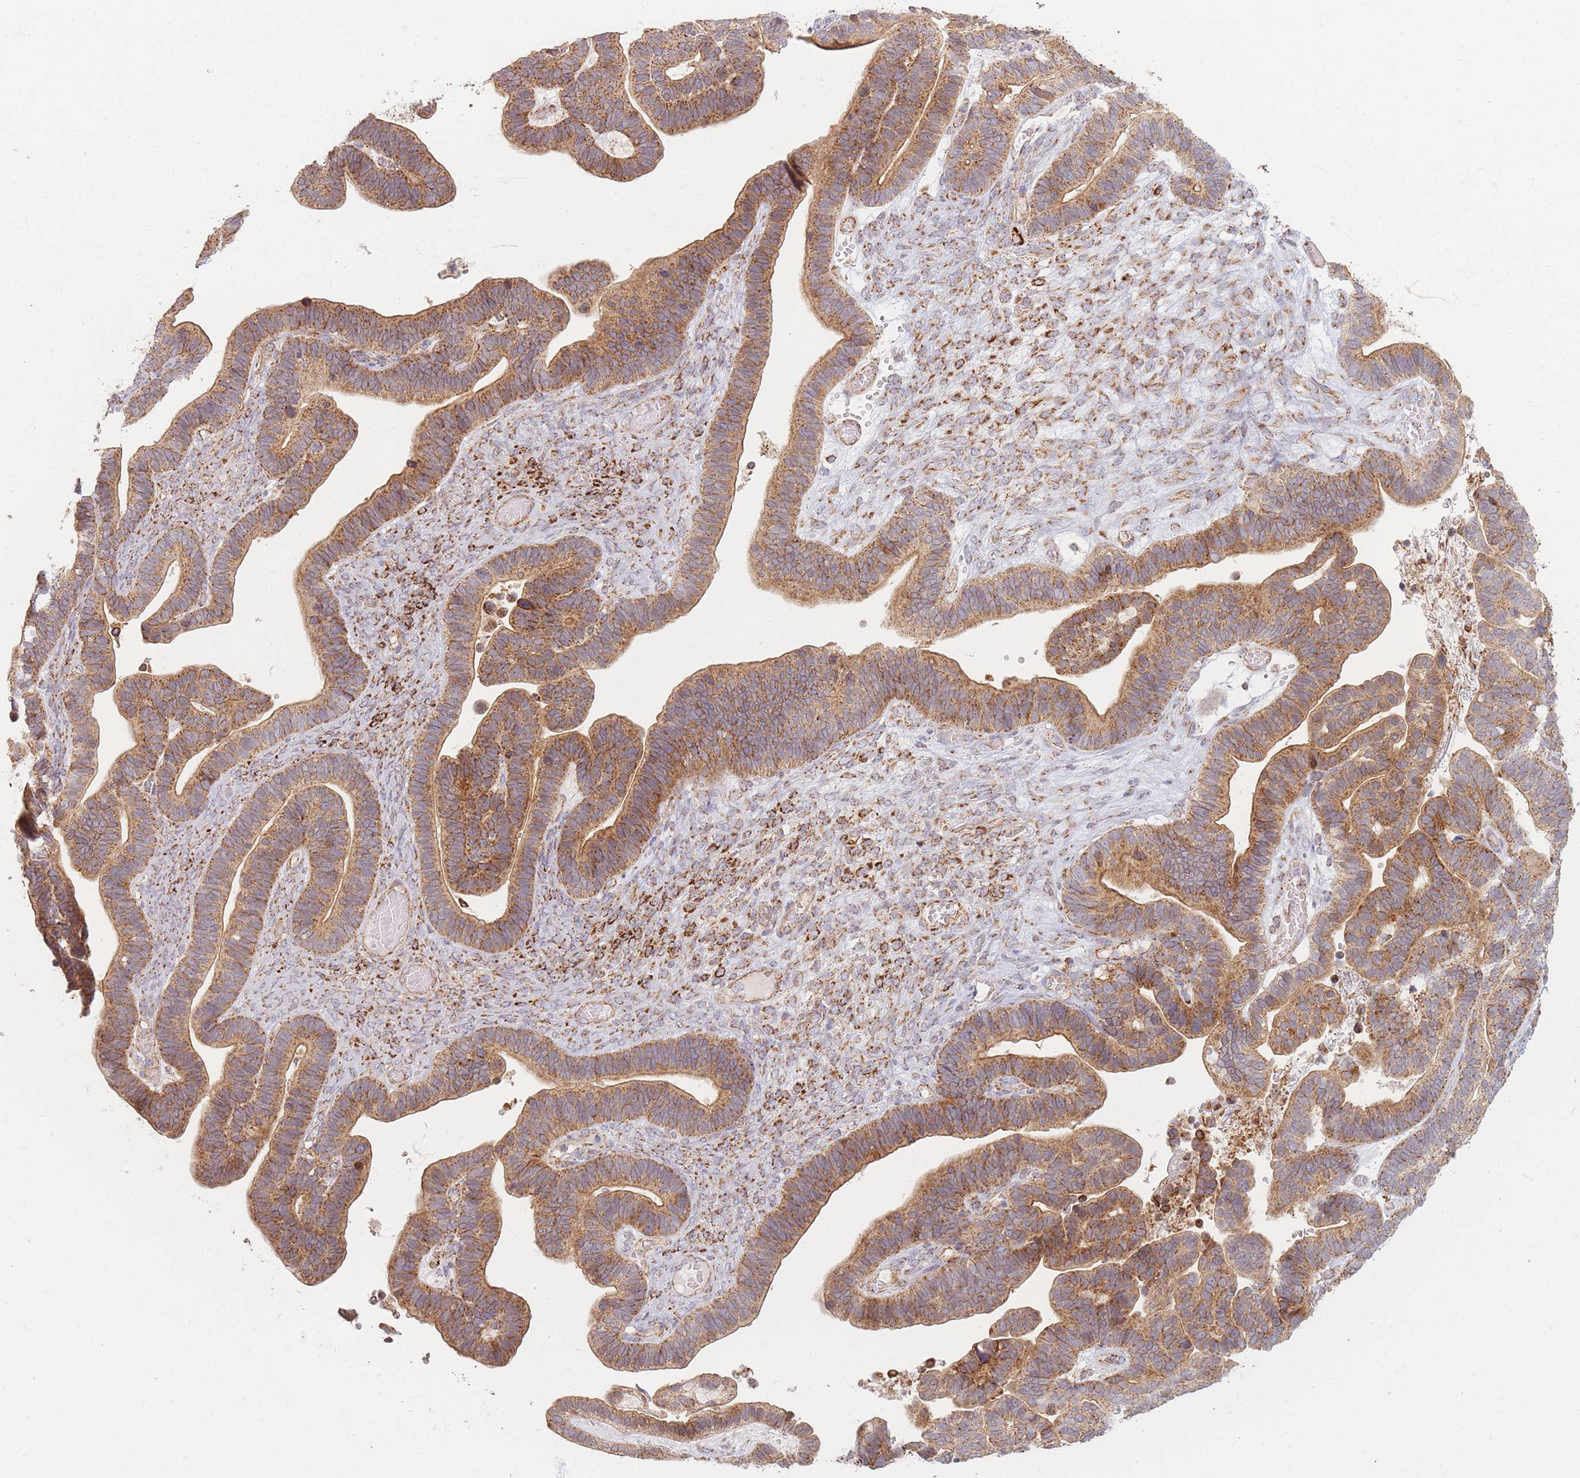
{"staining": {"intensity": "moderate", "quantity": ">75%", "location": "cytoplasmic/membranous"}, "tissue": "ovarian cancer", "cell_type": "Tumor cells", "image_type": "cancer", "snomed": [{"axis": "morphology", "description": "Cystadenocarcinoma, serous, NOS"}, {"axis": "topography", "description": "Ovary"}], "caption": "Ovarian cancer tissue exhibits moderate cytoplasmic/membranous expression in about >75% of tumor cells", "gene": "ESRP2", "patient": {"sex": "female", "age": 56}}